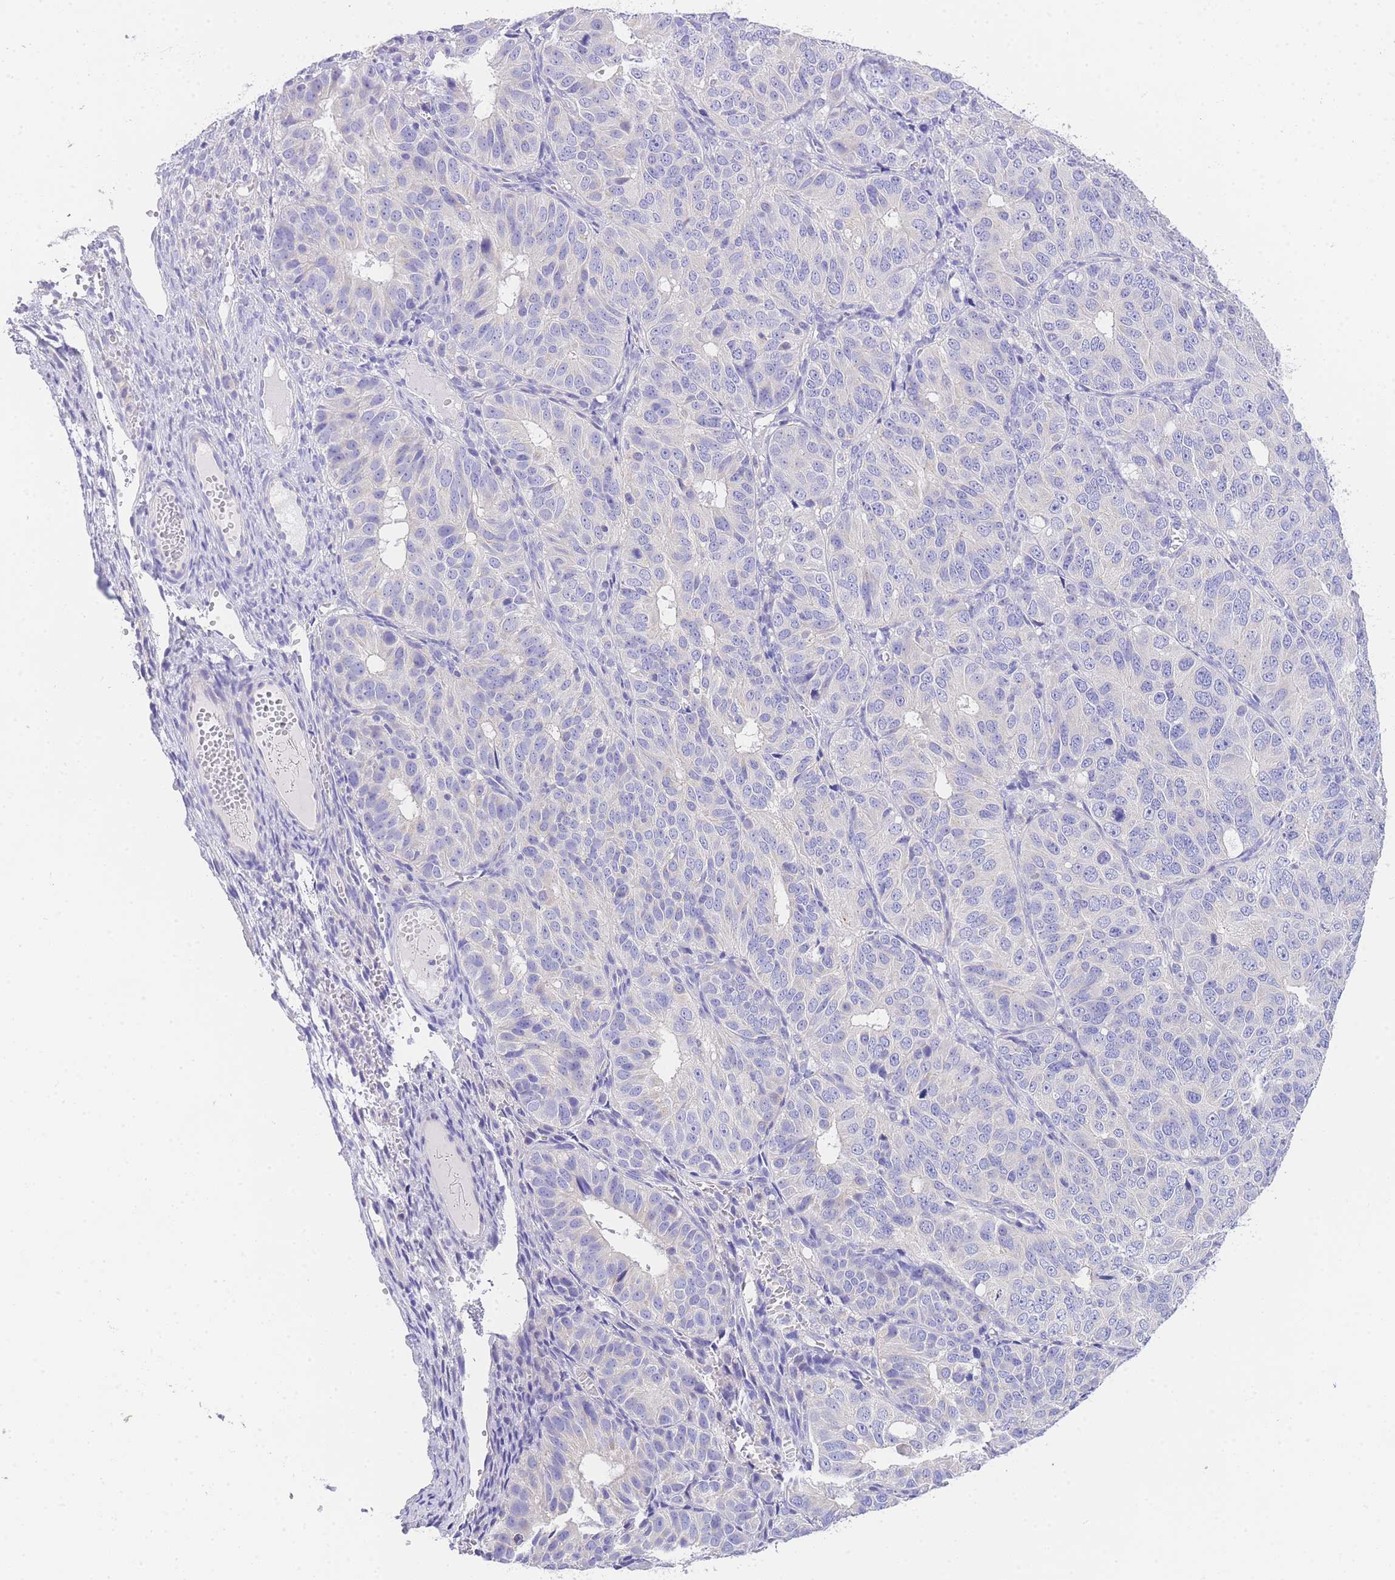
{"staining": {"intensity": "negative", "quantity": "none", "location": "none"}, "tissue": "ovarian cancer", "cell_type": "Tumor cells", "image_type": "cancer", "snomed": [{"axis": "morphology", "description": "Carcinoma, endometroid"}, {"axis": "topography", "description": "Ovary"}], "caption": "A high-resolution image shows IHC staining of ovarian cancer, which demonstrates no significant staining in tumor cells.", "gene": "EPN2", "patient": {"sex": "female", "age": 51}}